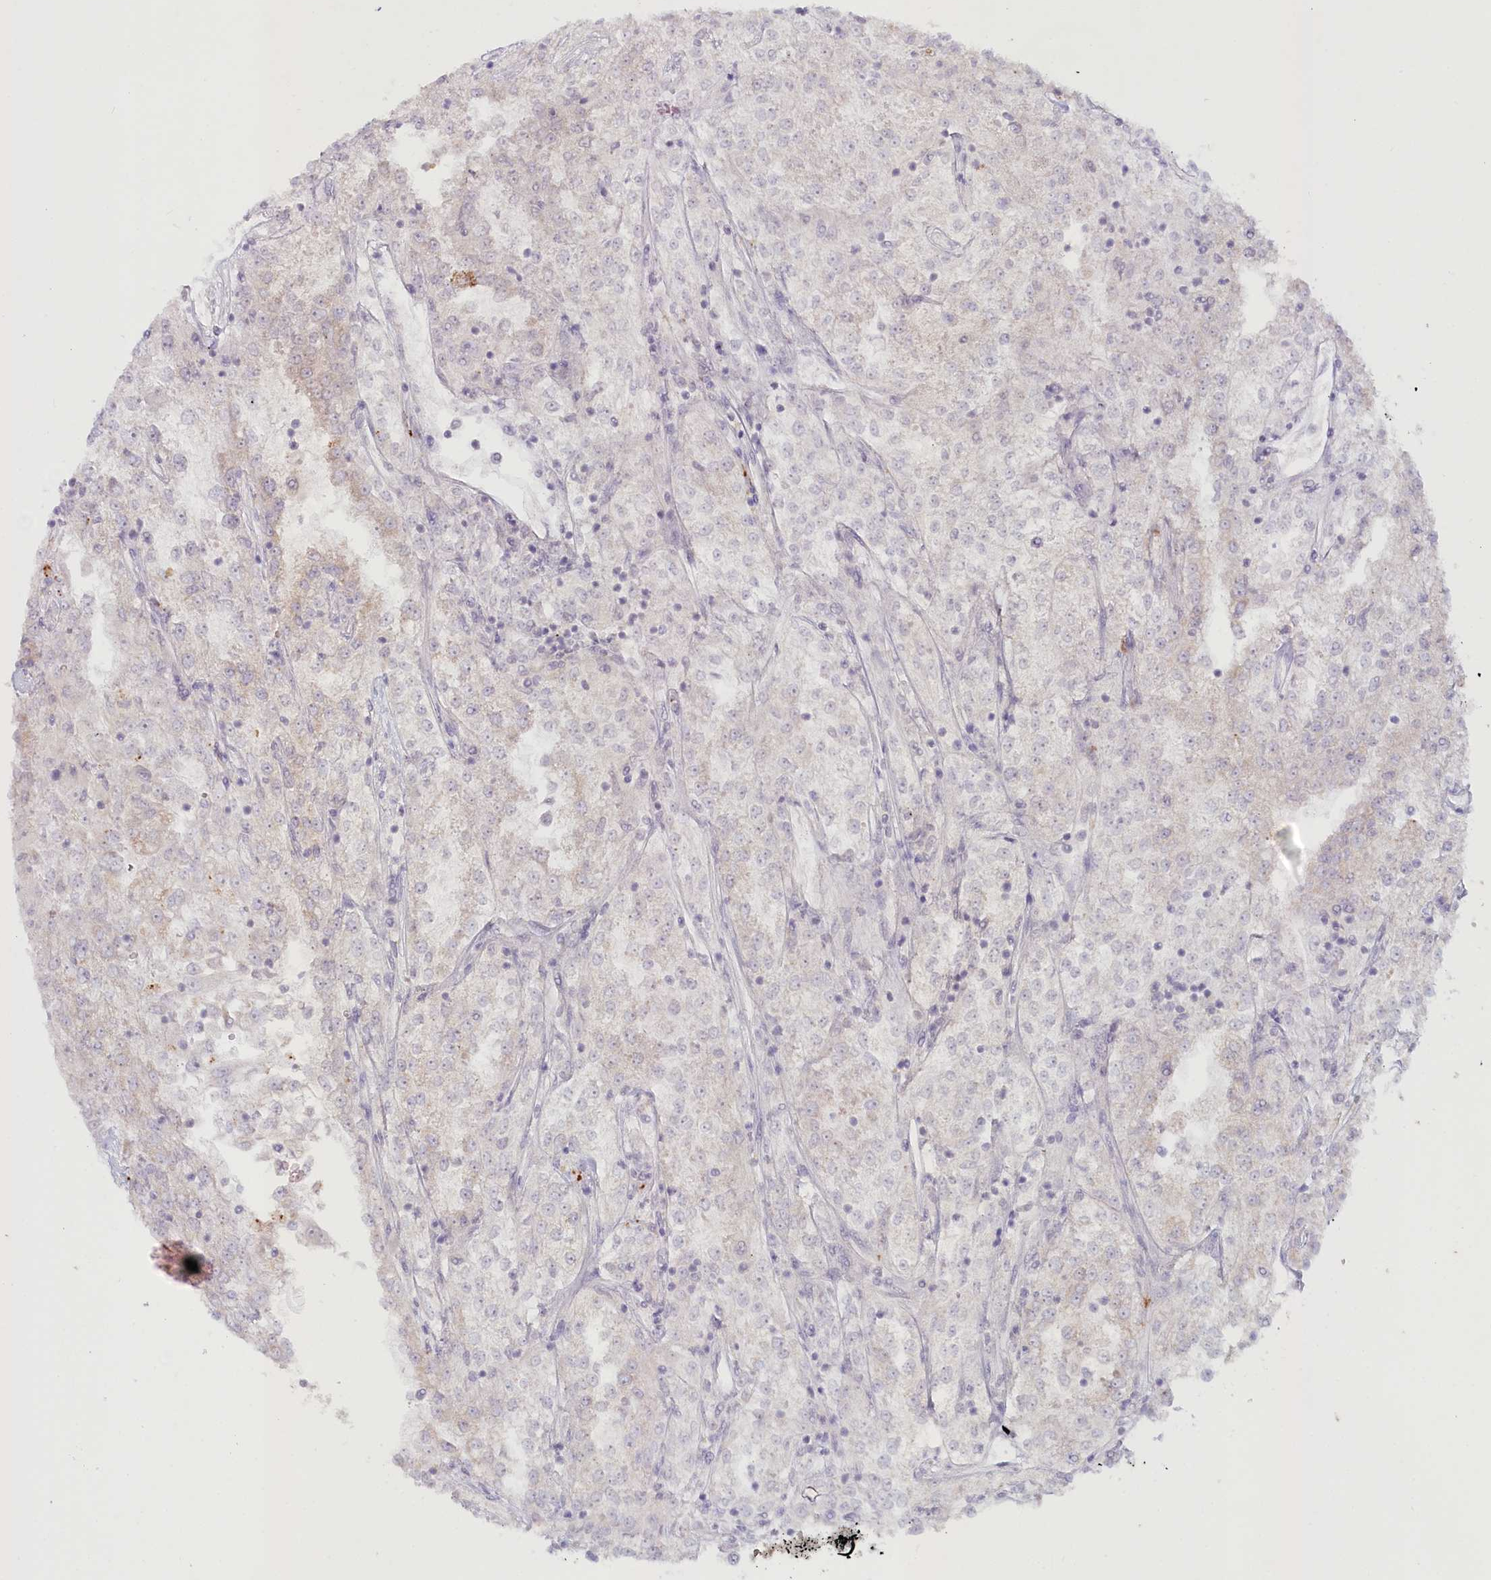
{"staining": {"intensity": "negative", "quantity": "none", "location": "none"}, "tissue": "renal cancer", "cell_type": "Tumor cells", "image_type": "cancer", "snomed": [{"axis": "morphology", "description": "Adenocarcinoma, NOS"}, {"axis": "topography", "description": "Kidney"}], "caption": "Tumor cells are negative for brown protein staining in renal adenocarcinoma.", "gene": "PSAPL1", "patient": {"sex": "female", "age": 52}}